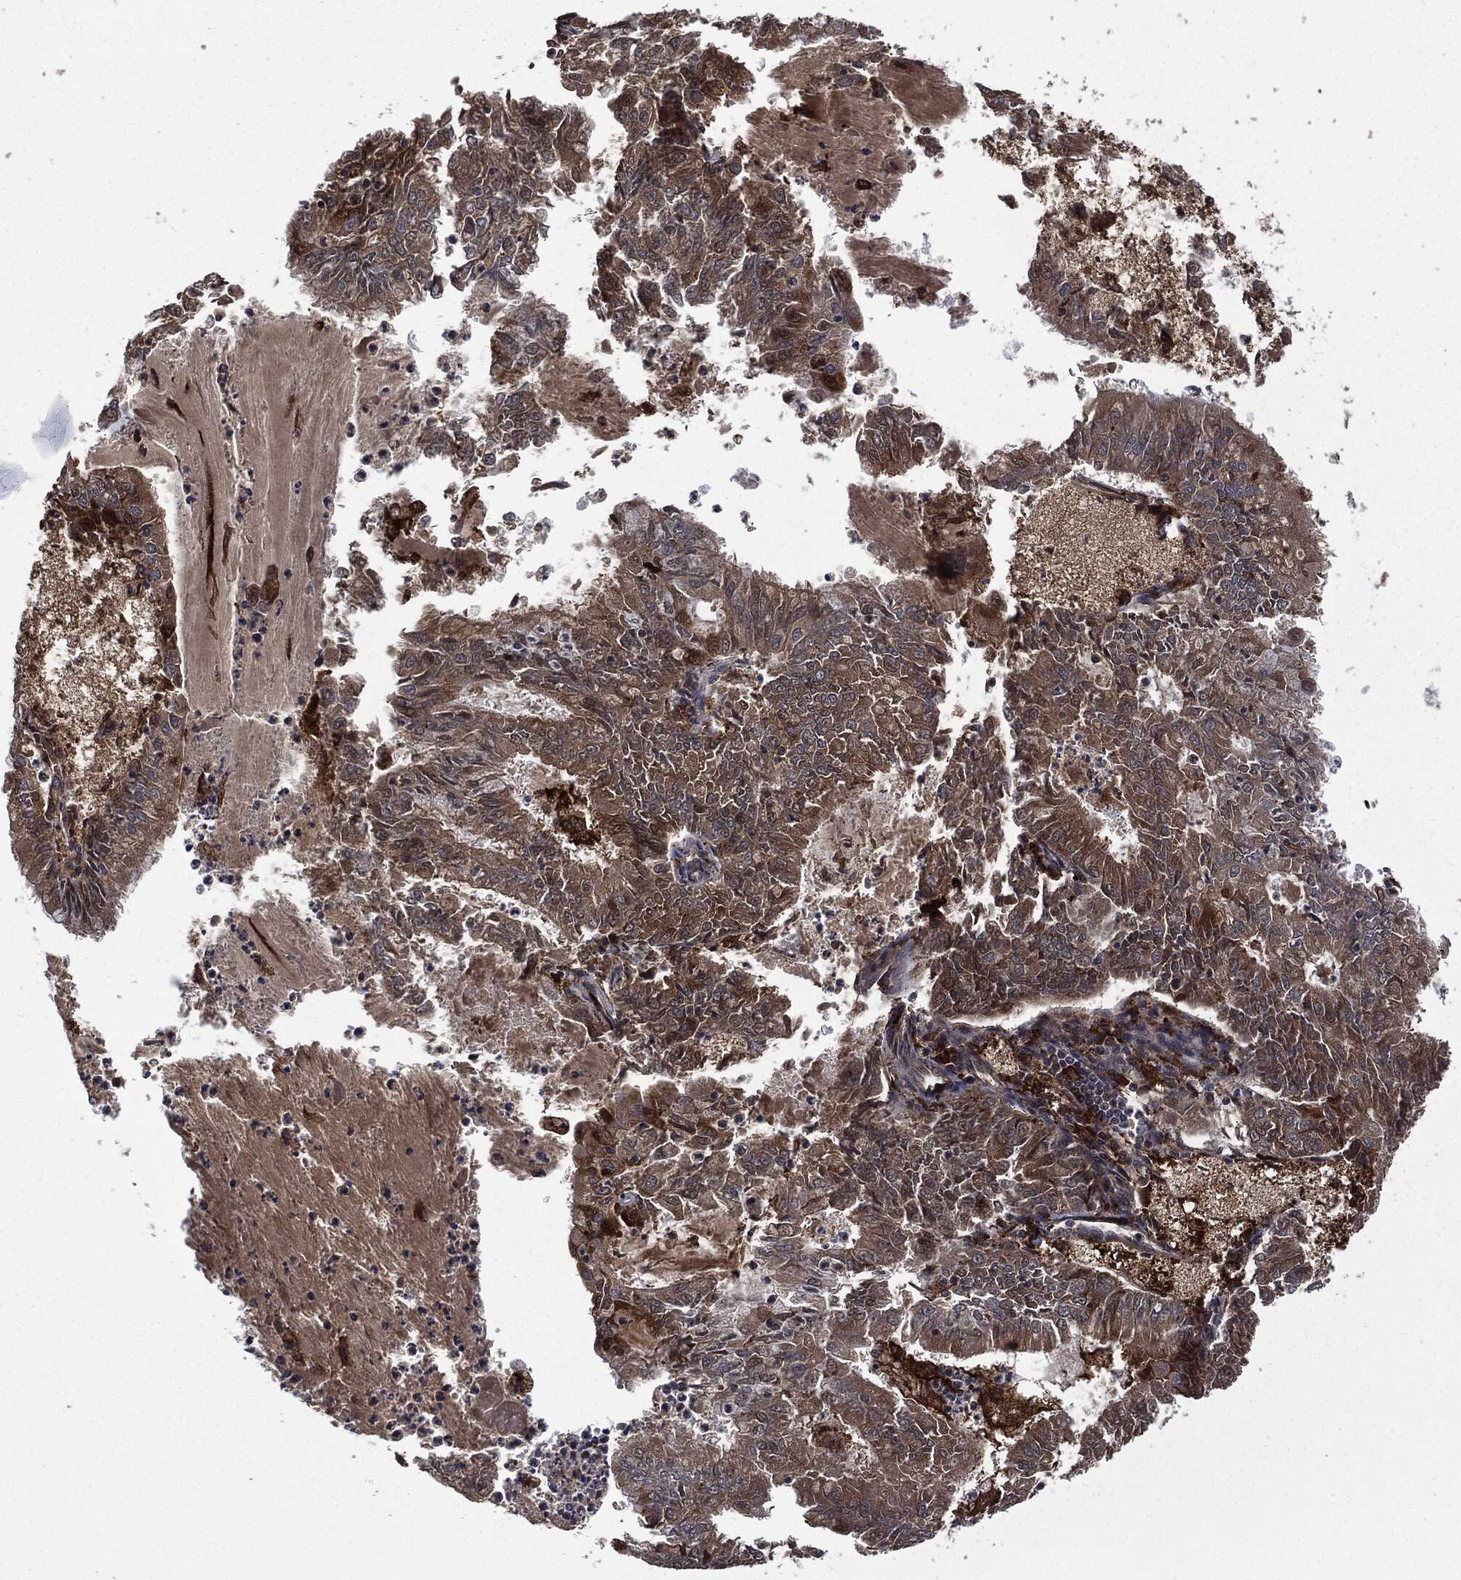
{"staining": {"intensity": "moderate", "quantity": "25%-75%", "location": "cytoplasmic/membranous"}, "tissue": "endometrial cancer", "cell_type": "Tumor cells", "image_type": "cancer", "snomed": [{"axis": "morphology", "description": "Adenocarcinoma, NOS"}, {"axis": "topography", "description": "Endometrium"}], "caption": "Immunohistochemistry photomicrograph of neoplastic tissue: adenocarcinoma (endometrial) stained using immunohistochemistry (IHC) displays medium levels of moderate protein expression localized specifically in the cytoplasmic/membranous of tumor cells, appearing as a cytoplasmic/membranous brown color.", "gene": "CRABP2", "patient": {"sex": "female", "age": 57}}